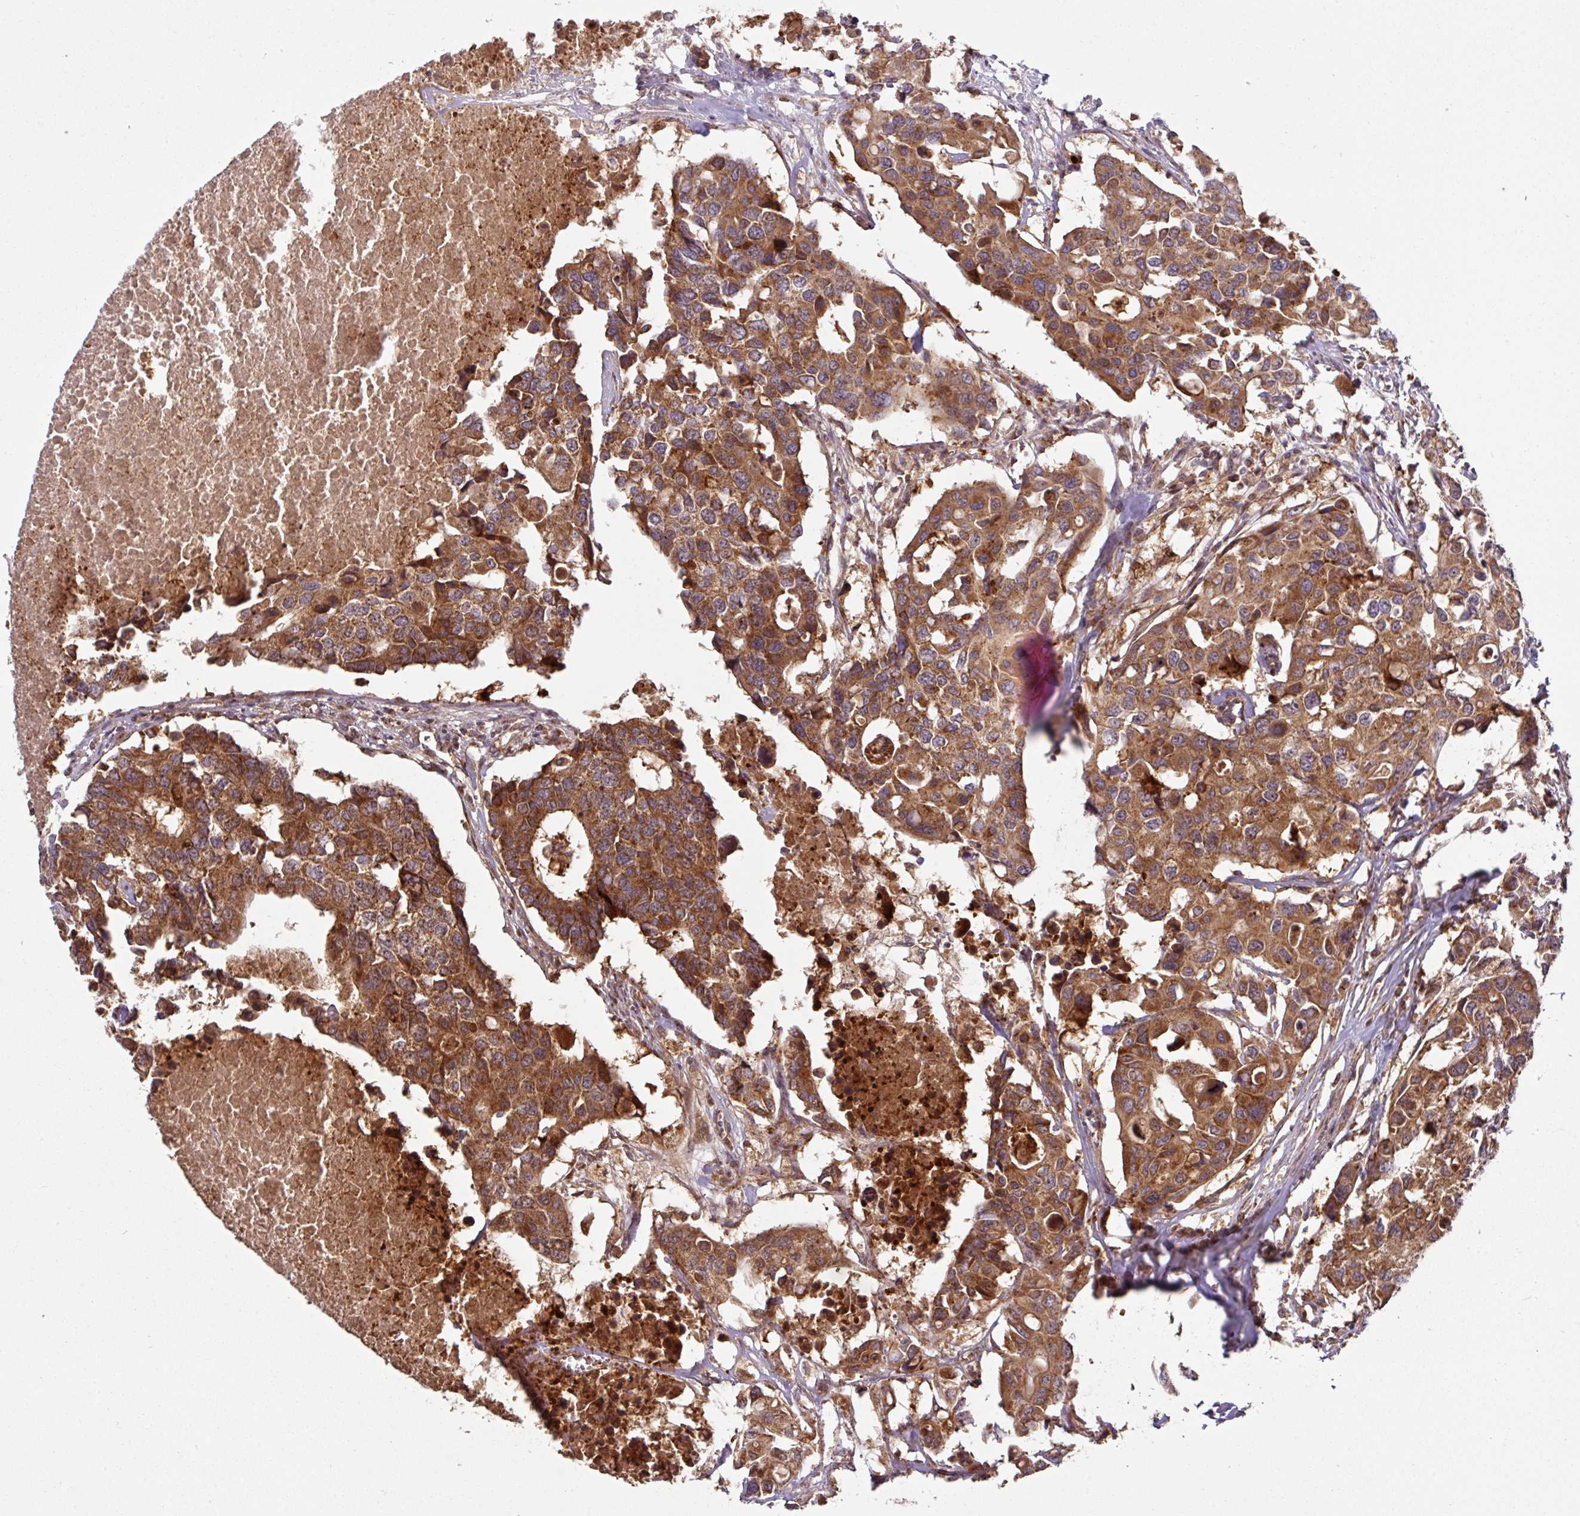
{"staining": {"intensity": "strong", "quantity": ">75%", "location": "cytoplasmic/membranous"}, "tissue": "colorectal cancer", "cell_type": "Tumor cells", "image_type": "cancer", "snomed": [{"axis": "morphology", "description": "Adenocarcinoma, NOS"}, {"axis": "topography", "description": "Colon"}], "caption": "The histopathology image reveals staining of adenocarcinoma (colorectal), revealing strong cytoplasmic/membranous protein positivity (brown color) within tumor cells.", "gene": "MRRF", "patient": {"sex": "male", "age": 77}}